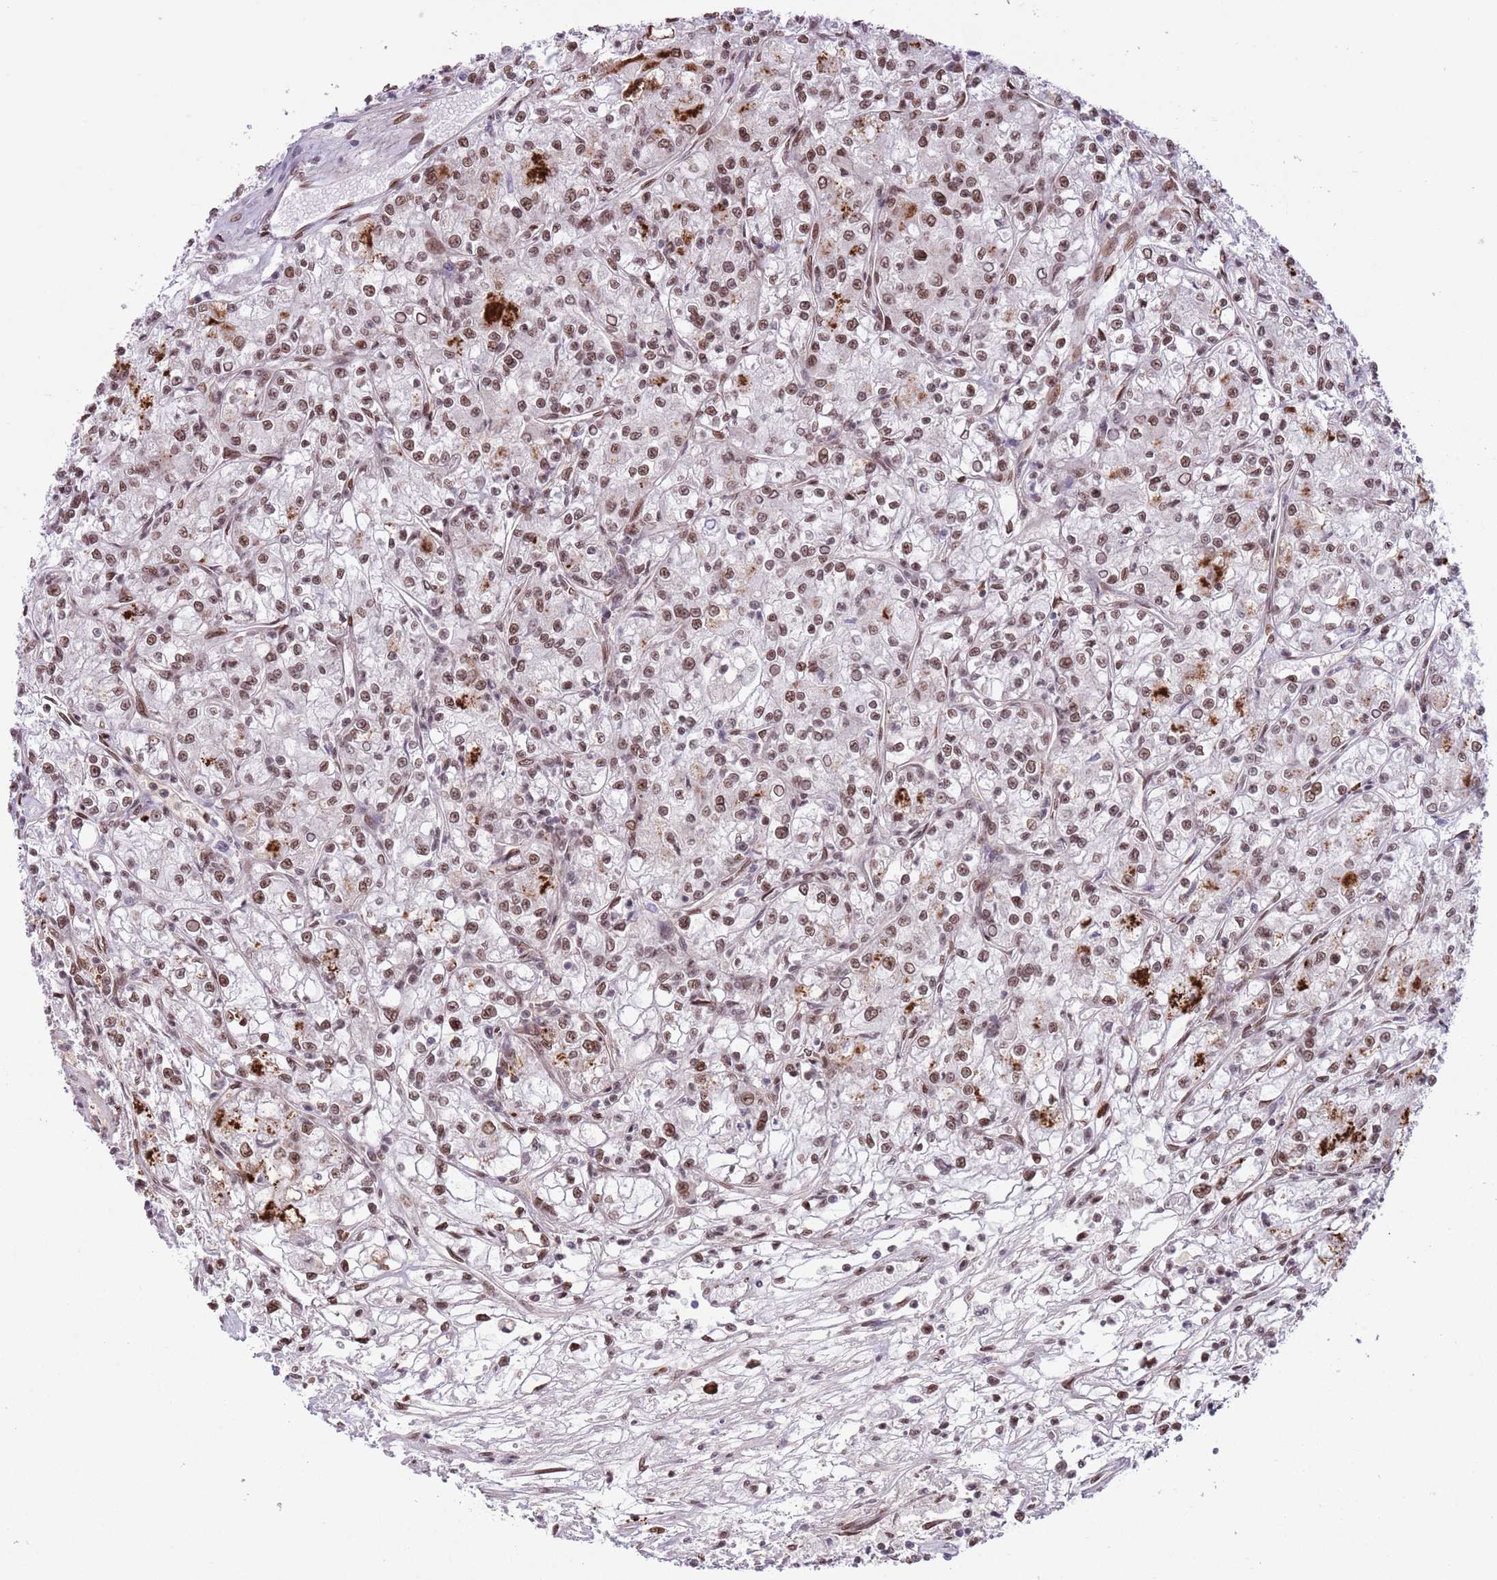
{"staining": {"intensity": "moderate", "quantity": ">75%", "location": "nuclear"}, "tissue": "renal cancer", "cell_type": "Tumor cells", "image_type": "cancer", "snomed": [{"axis": "morphology", "description": "Adenocarcinoma, NOS"}, {"axis": "topography", "description": "Kidney"}], "caption": "Immunohistochemical staining of renal adenocarcinoma reveals medium levels of moderate nuclear protein positivity in about >75% of tumor cells.", "gene": "SIPA1L3", "patient": {"sex": "female", "age": 59}}